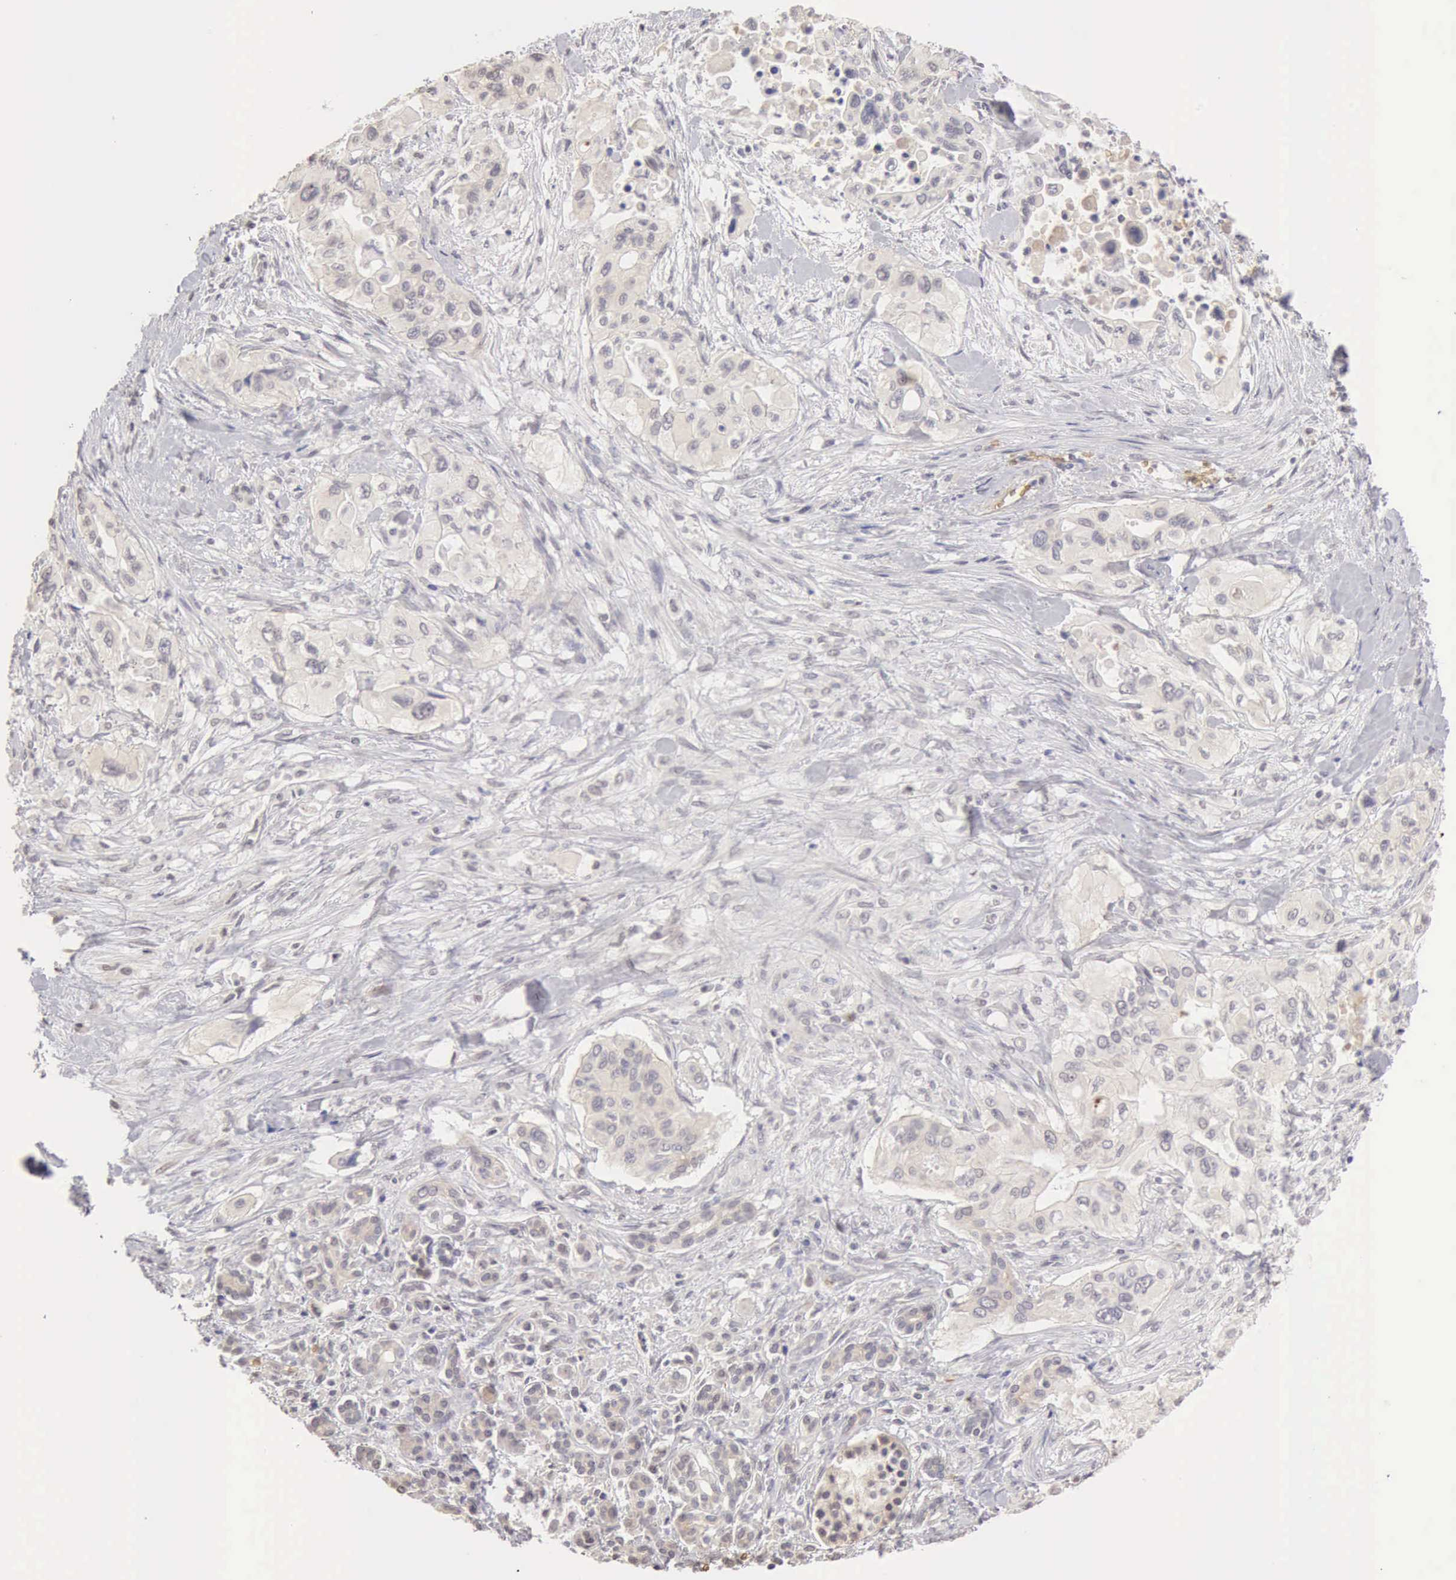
{"staining": {"intensity": "negative", "quantity": "none", "location": "none"}, "tissue": "pancreatic cancer", "cell_type": "Tumor cells", "image_type": "cancer", "snomed": [{"axis": "morphology", "description": "Adenocarcinoma, NOS"}, {"axis": "topography", "description": "Pancreas"}], "caption": "Immunohistochemistry (IHC) photomicrograph of pancreatic adenocarcinoma stained for a protein (brown), which shows no staining in tumor cells.", "gene": "CFI", "patient": {"sex": "male", "age": 77}}